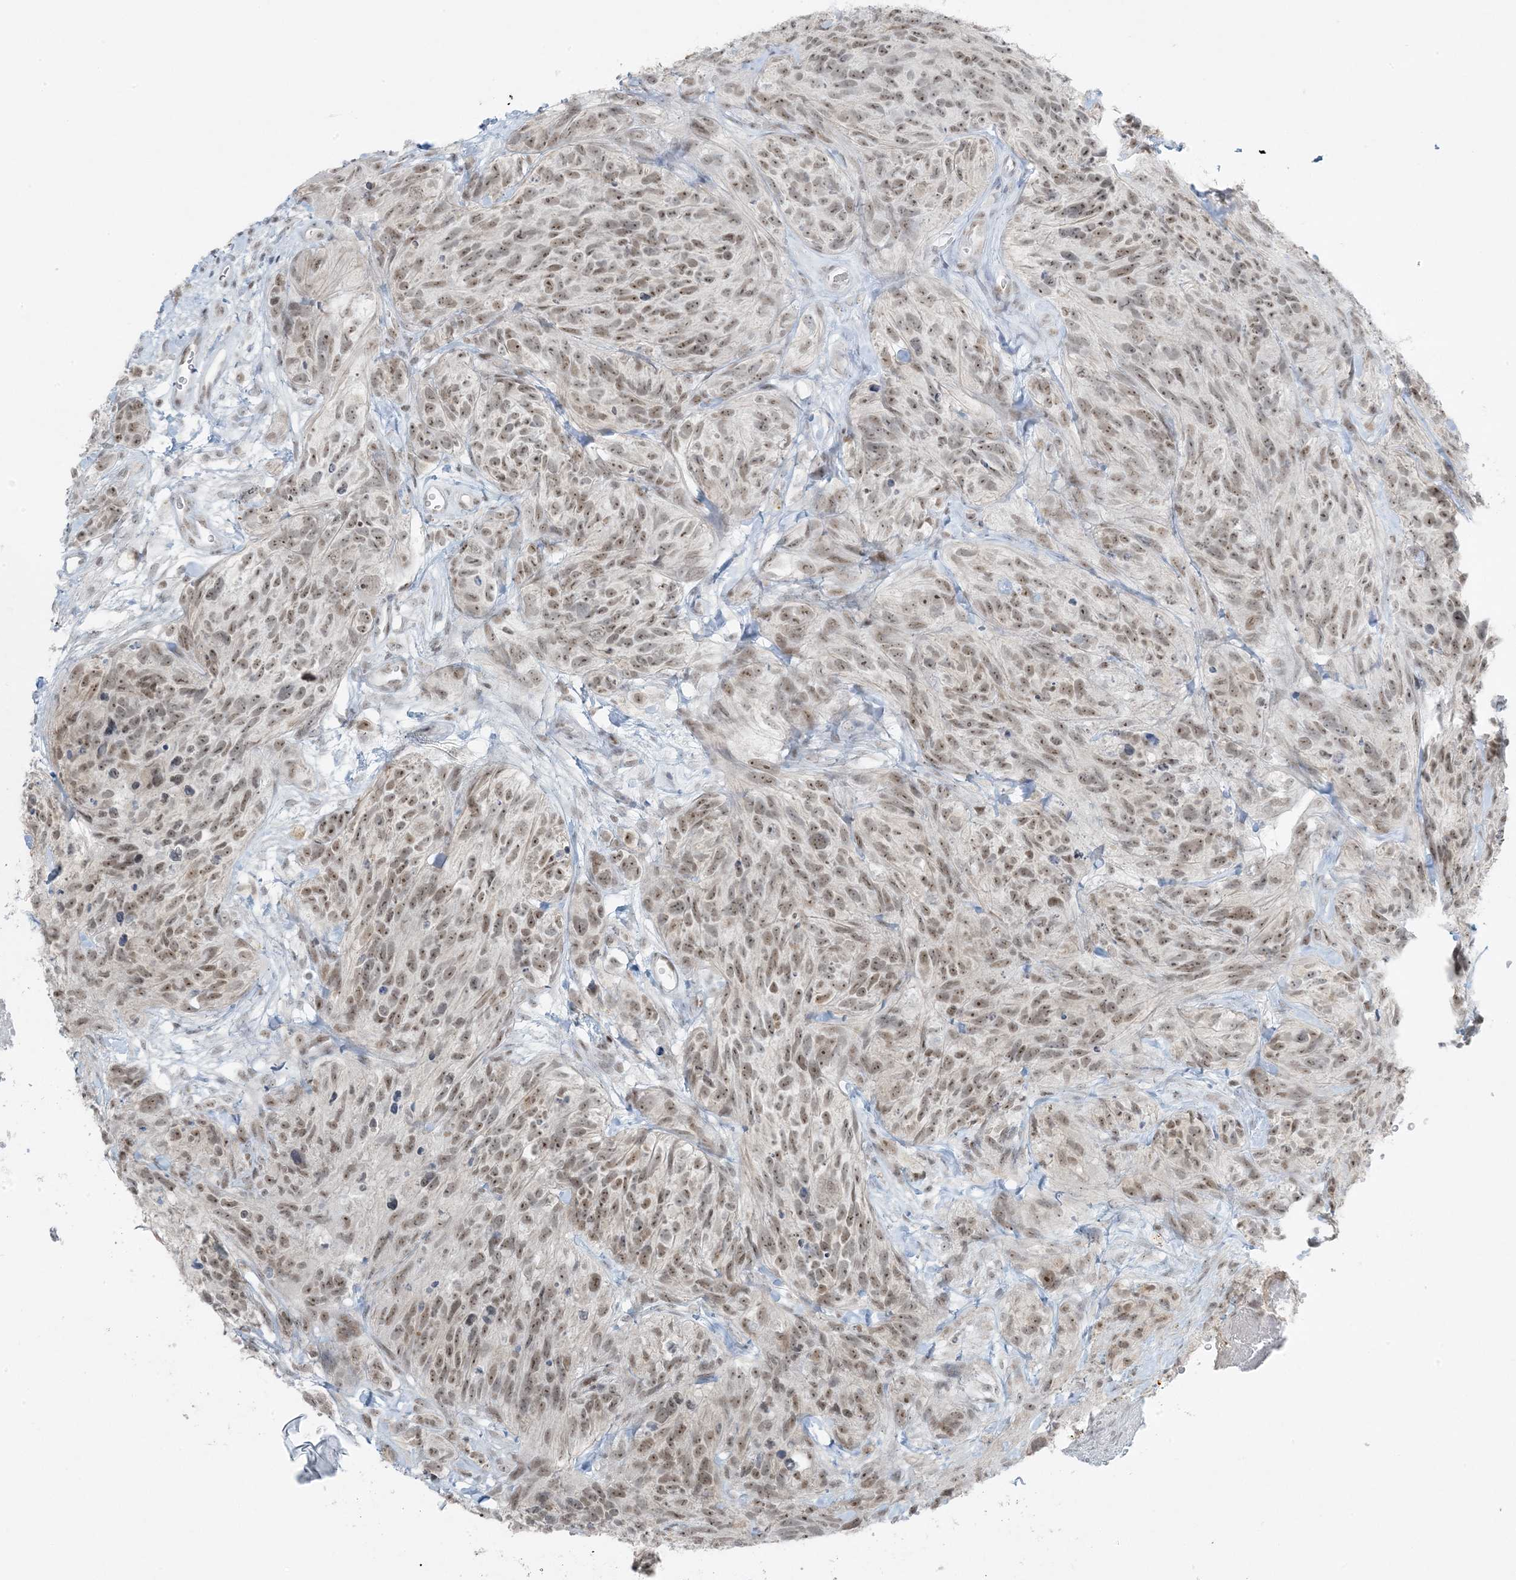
{"staining": {"intensity": "moderate", "quantity": ">75%", "location": "nuclear"}, "tissue": "glioma", "cell_type": "Tumor cells", "image_type": "cancer", "snomed": [{"axis": "morphology", "description": "Glioma, malignant, High grade"}, {"axis": "topography", "description": "Brain"}], "caption": "A brown stain highlights moderate nuclear staining of a protein in human glioma tumor cells. The staining was performed using DAB (3,3'-diaminobenzidine), with brown indicating positive protein expression. Nuclei are stained blue with hematoxylin.", "gene": "ZNF787", "patient": {"sex": "male", "age": 69}}